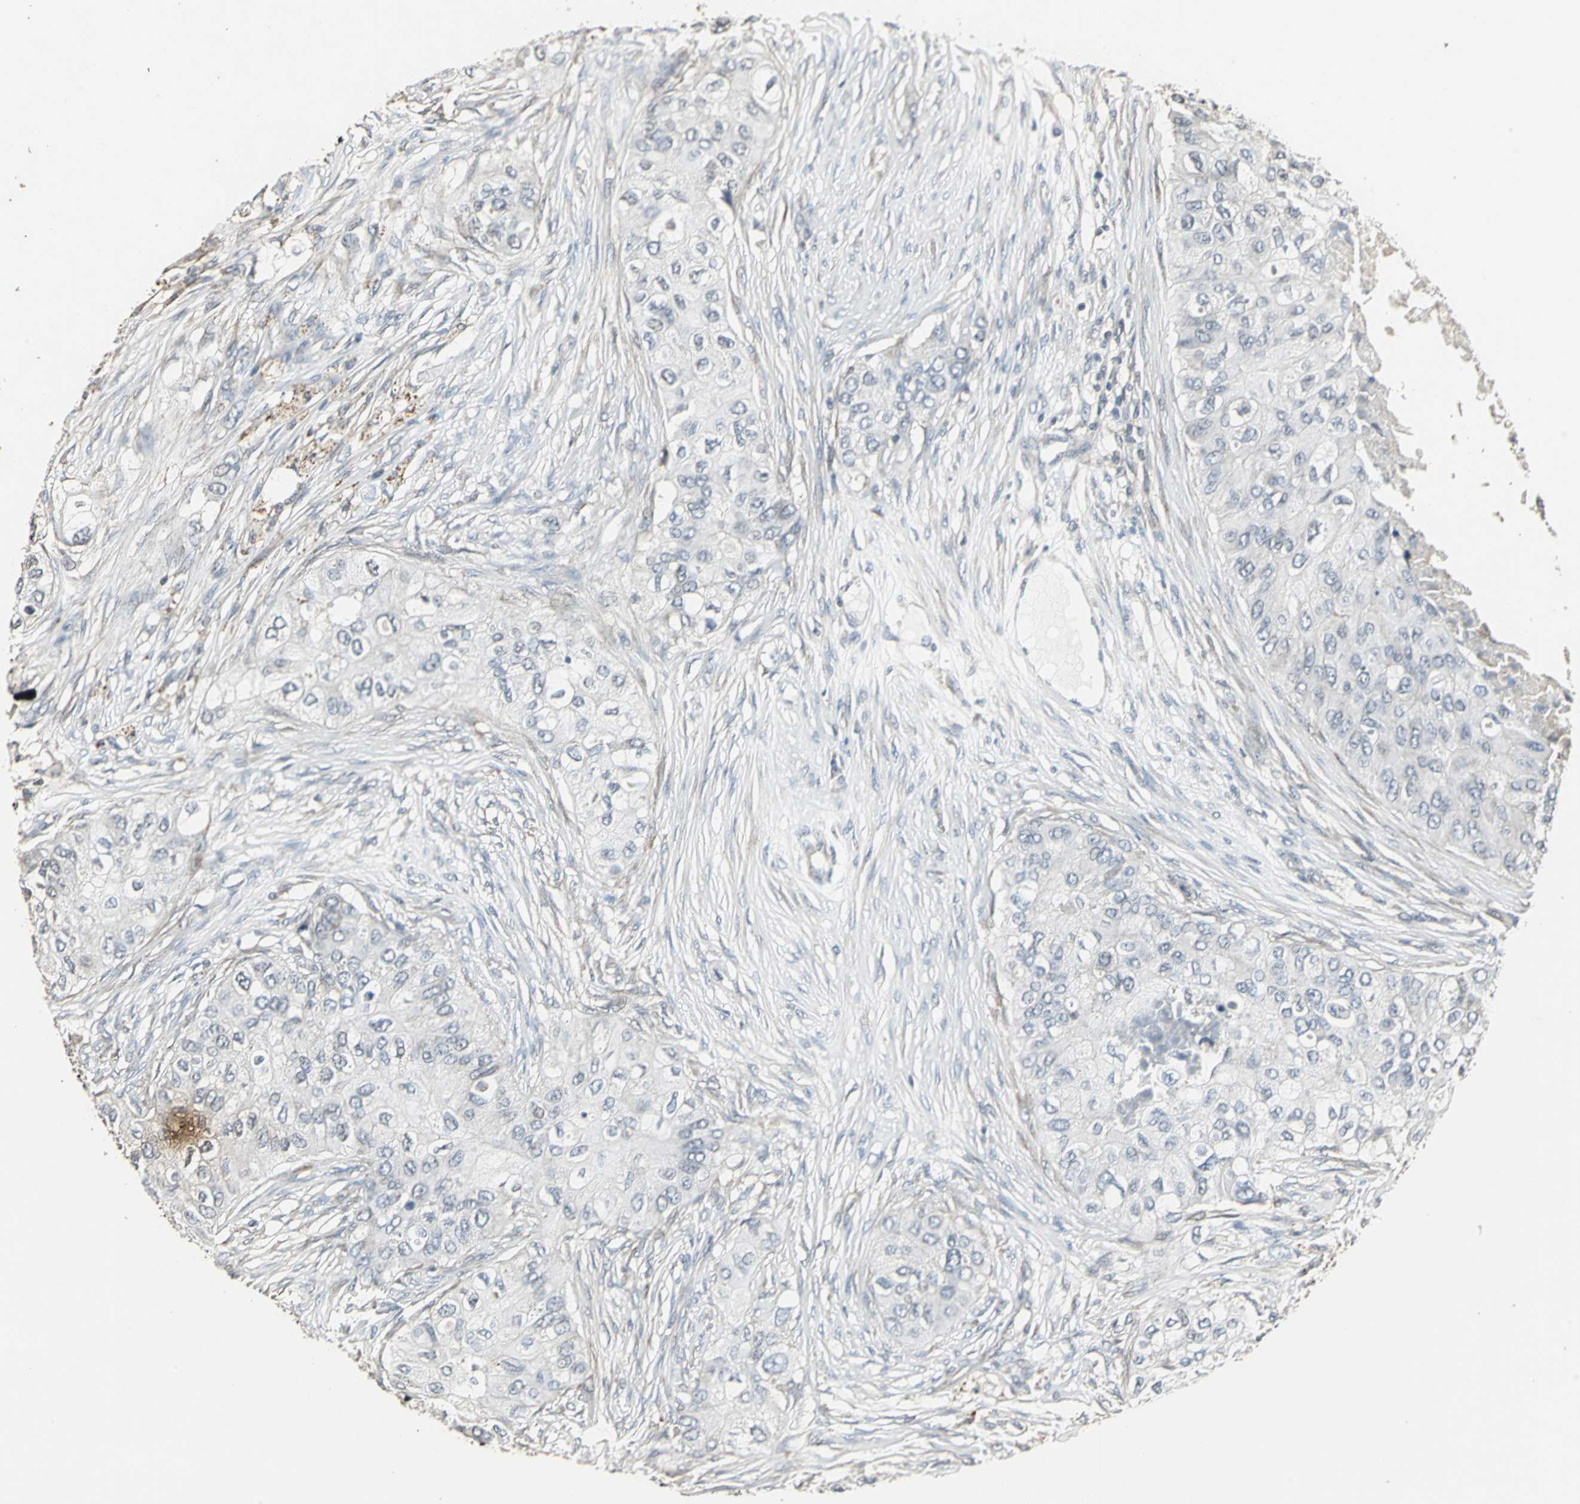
{"staining": {"intensity": "negative", "quantity": "none", "location": "none"}, "tissue": "breast cancer", "cell_type": "Tumor cells", "image_type": "cancer", "snomed": [{"axis": "morphology", "description": "Normal tissue, NOS"}, {"axis": "morphology", "description": "Duct carcinoma"}, {"axis": "topography", "description": "Breast"}], "caption": "Tumor cells show no significant expression in breast cancer (infiltrating ductal carcinoma).", "gene": "DNAJB4", "patient": {"sex": "female", "age": 49}}